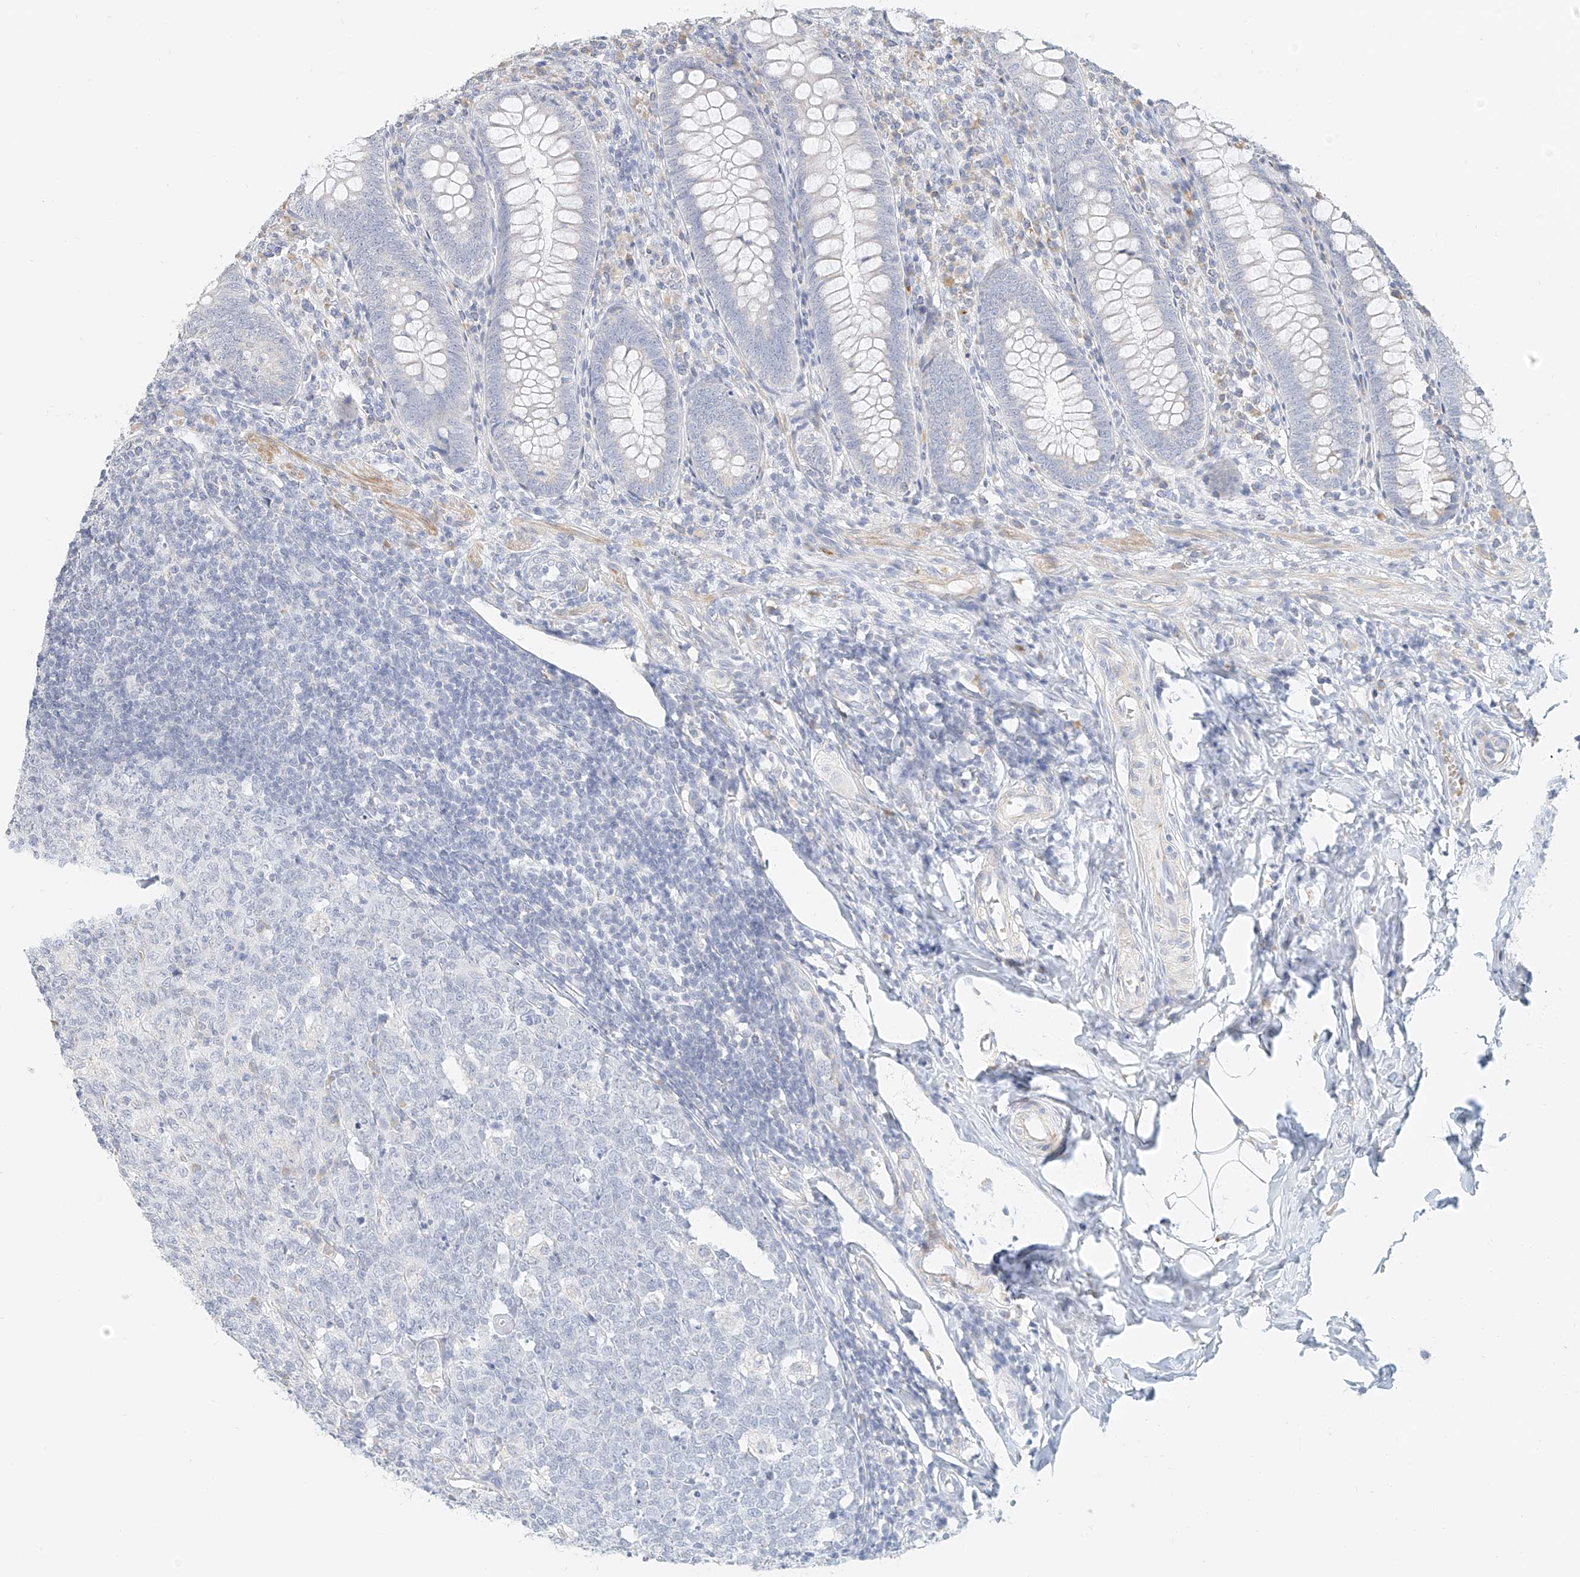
{"staining": {"intensity": "negative", "quantity": "none", "location": "none"}, "tissue": "appendix", "cell_type": "Glandular cells", "image_type": "normal", "snomed": [{"axis": "morphology", "description": "Normal tissue, NOS"}, {"axis": "topography", "description": "Appendix"}], "caption": "Immunohistochemistry (IHC) micrograph of benign human appendix stained for a protein (brown), which displays no staining in glandular cells.", "gene": "CXorf58", "patient": {"sex": "male", "age": 14}}